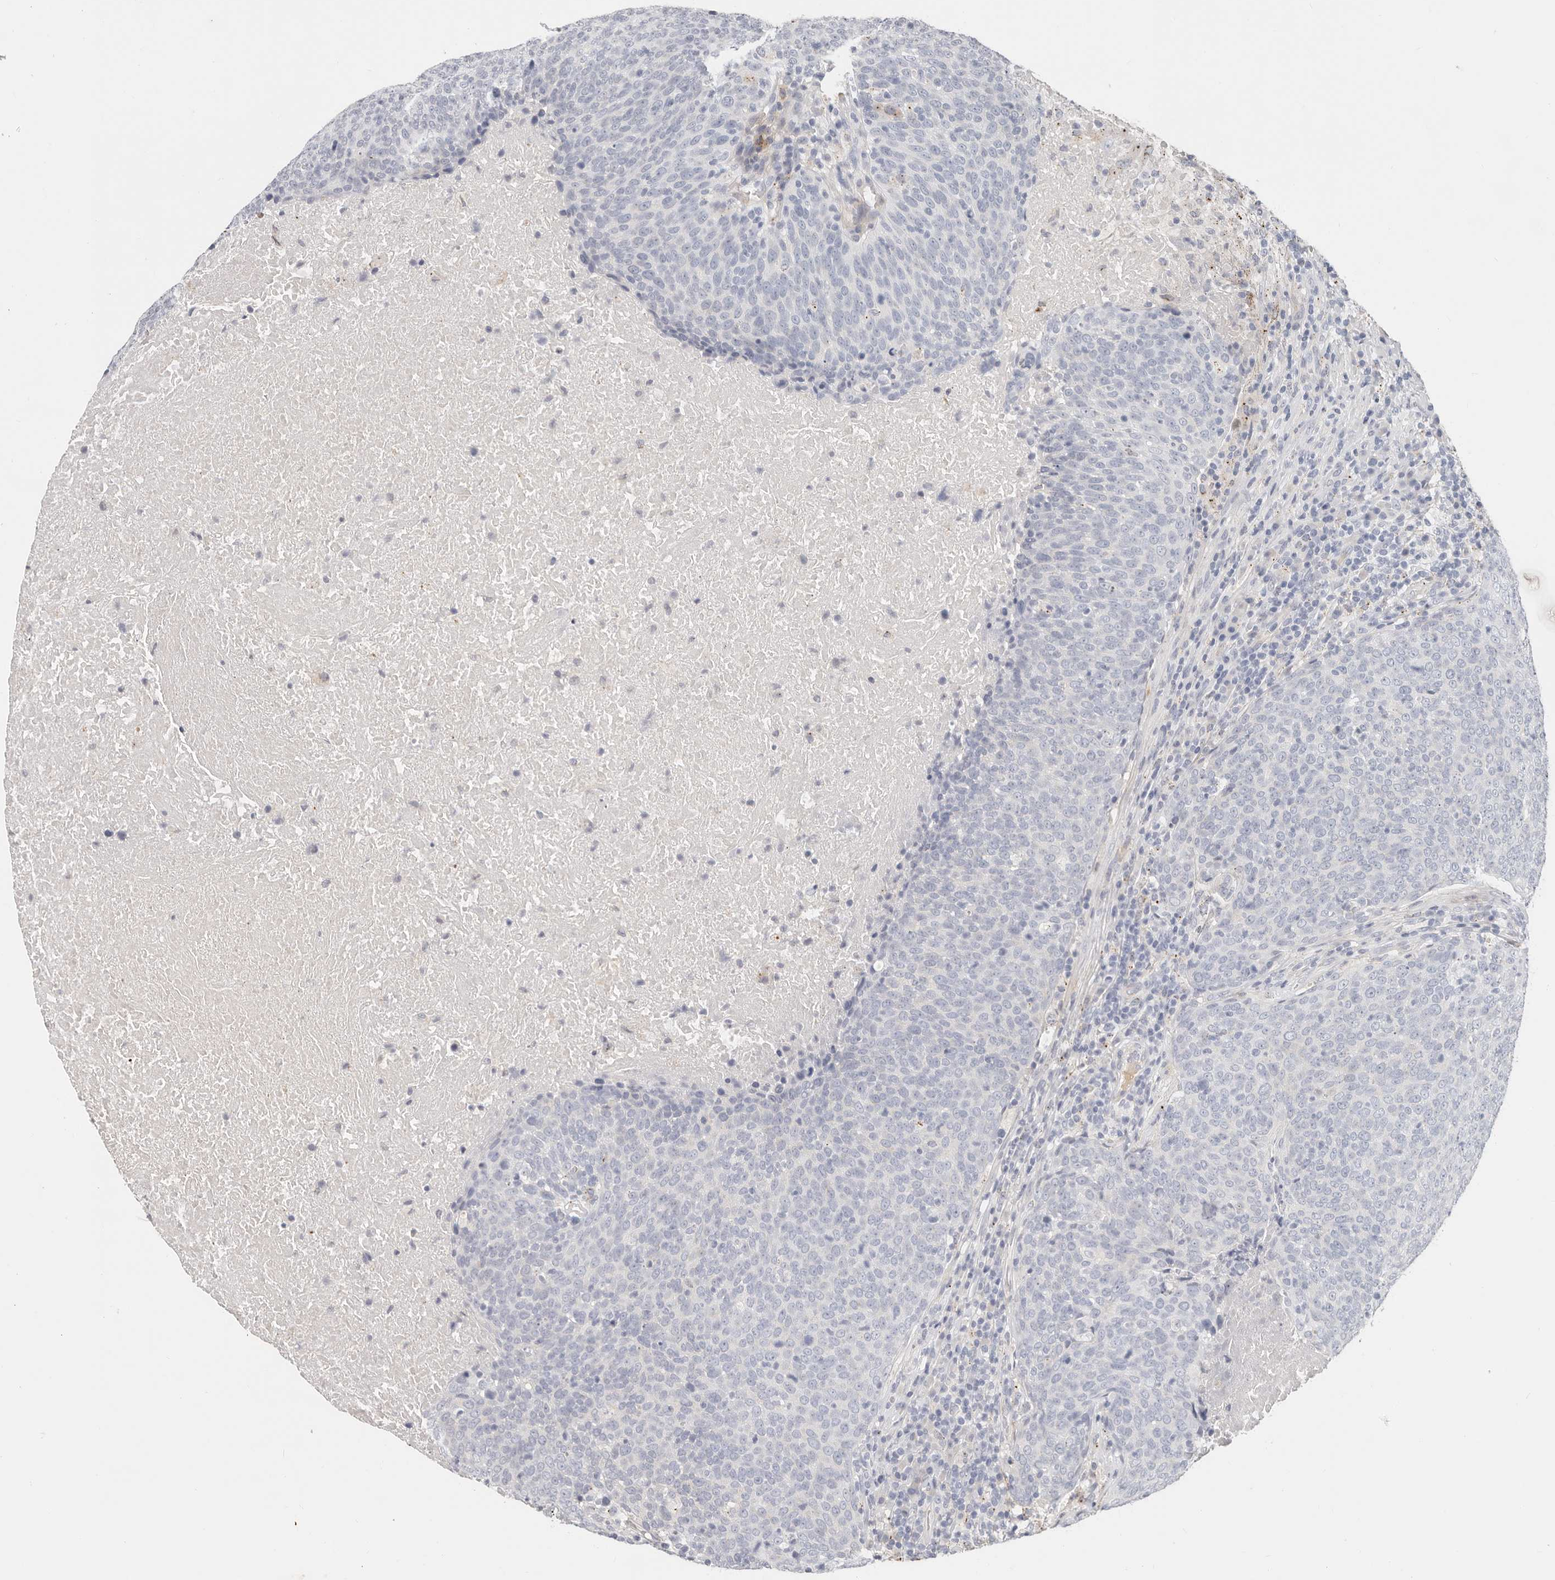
{"staining": {"intensity": "negative", "quantity": "none", "location": "none"}, "tissue": "head and neck cancer", "cell_type": "Tumor cells", "image_type": "cancer", "snomed": [{"axis": "morphology", "description": "Squamous cell carcinoma, NOS"}, {"axis": "morphology", "description": "Squamous cell carcinoma, metastatic, NOS"}, {"axis": "topography", "description": "Lymph node"}, {"axis": "topography", "description": "Head-Neck"}], "caption": "Head and neck metastatic squamous cell carcinoma was stained to show a protein in brown. There is no significant expression in tumor cells.", "gene": "ZRANB1", "patient": {"sex": "male", "age": 62}}